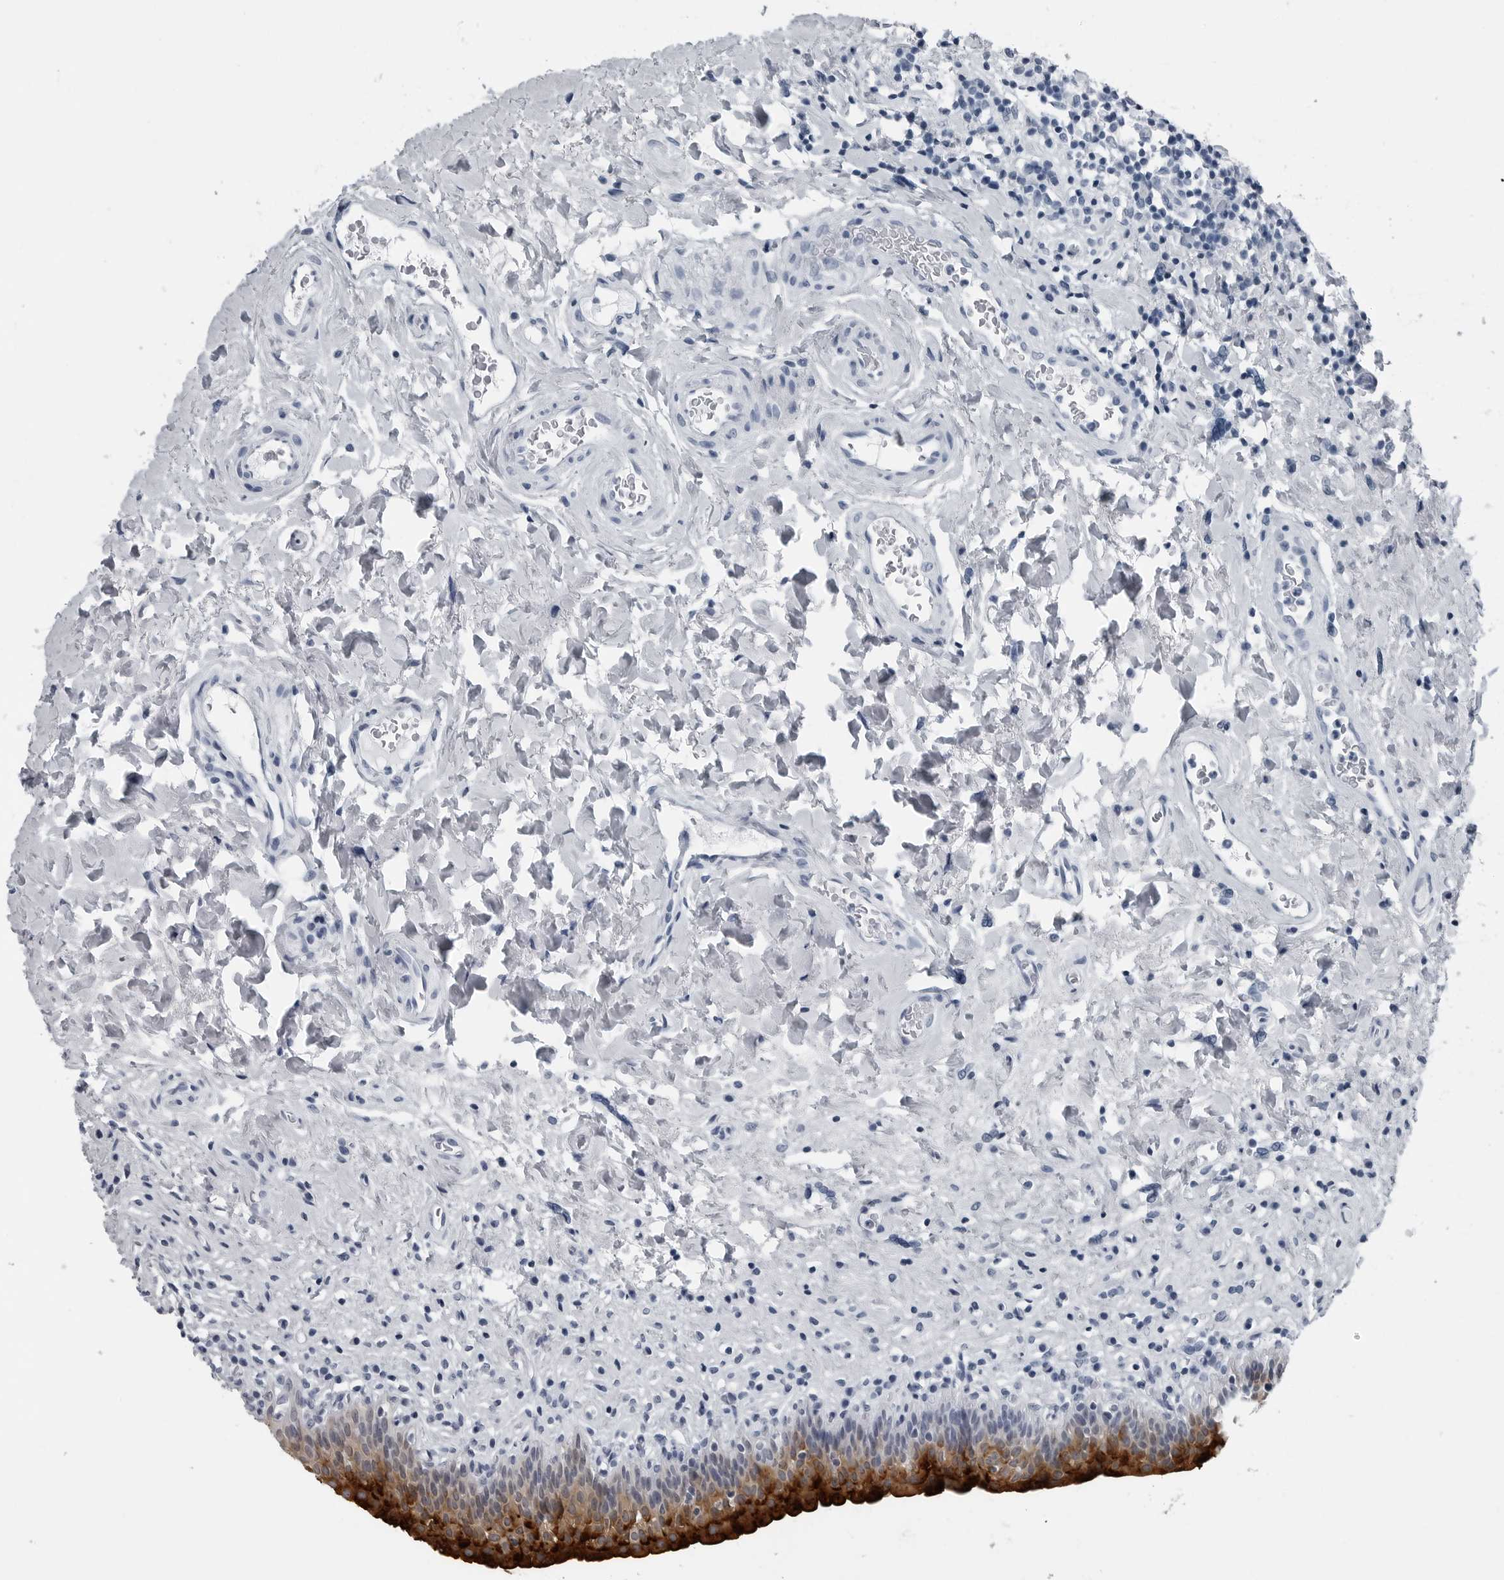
{"staining": {"intensity": "strong", "quantity": "25%-75%", "location": "cytoplasmic/membranous"}, "tissue": "urinary bladder", "cell_type": "Urothelial cells", "image_type": "normal", "snomed": [{"axis": "morphology", "description": "Normal tissue, NOS"}, {"axis": "topography", "description": "Urinary bladder"}], "caption": "Urinary bladder was stained to show a protein in brown. There is high levels of strong cytoplasmic/membranous positivity in approximately 25%-75% of urothelial cells. Ihc stains the protein in brown and the nuclei are stained blue.", "gene": "SPINK1", "patient": {"sex": "male", "age": 83}}